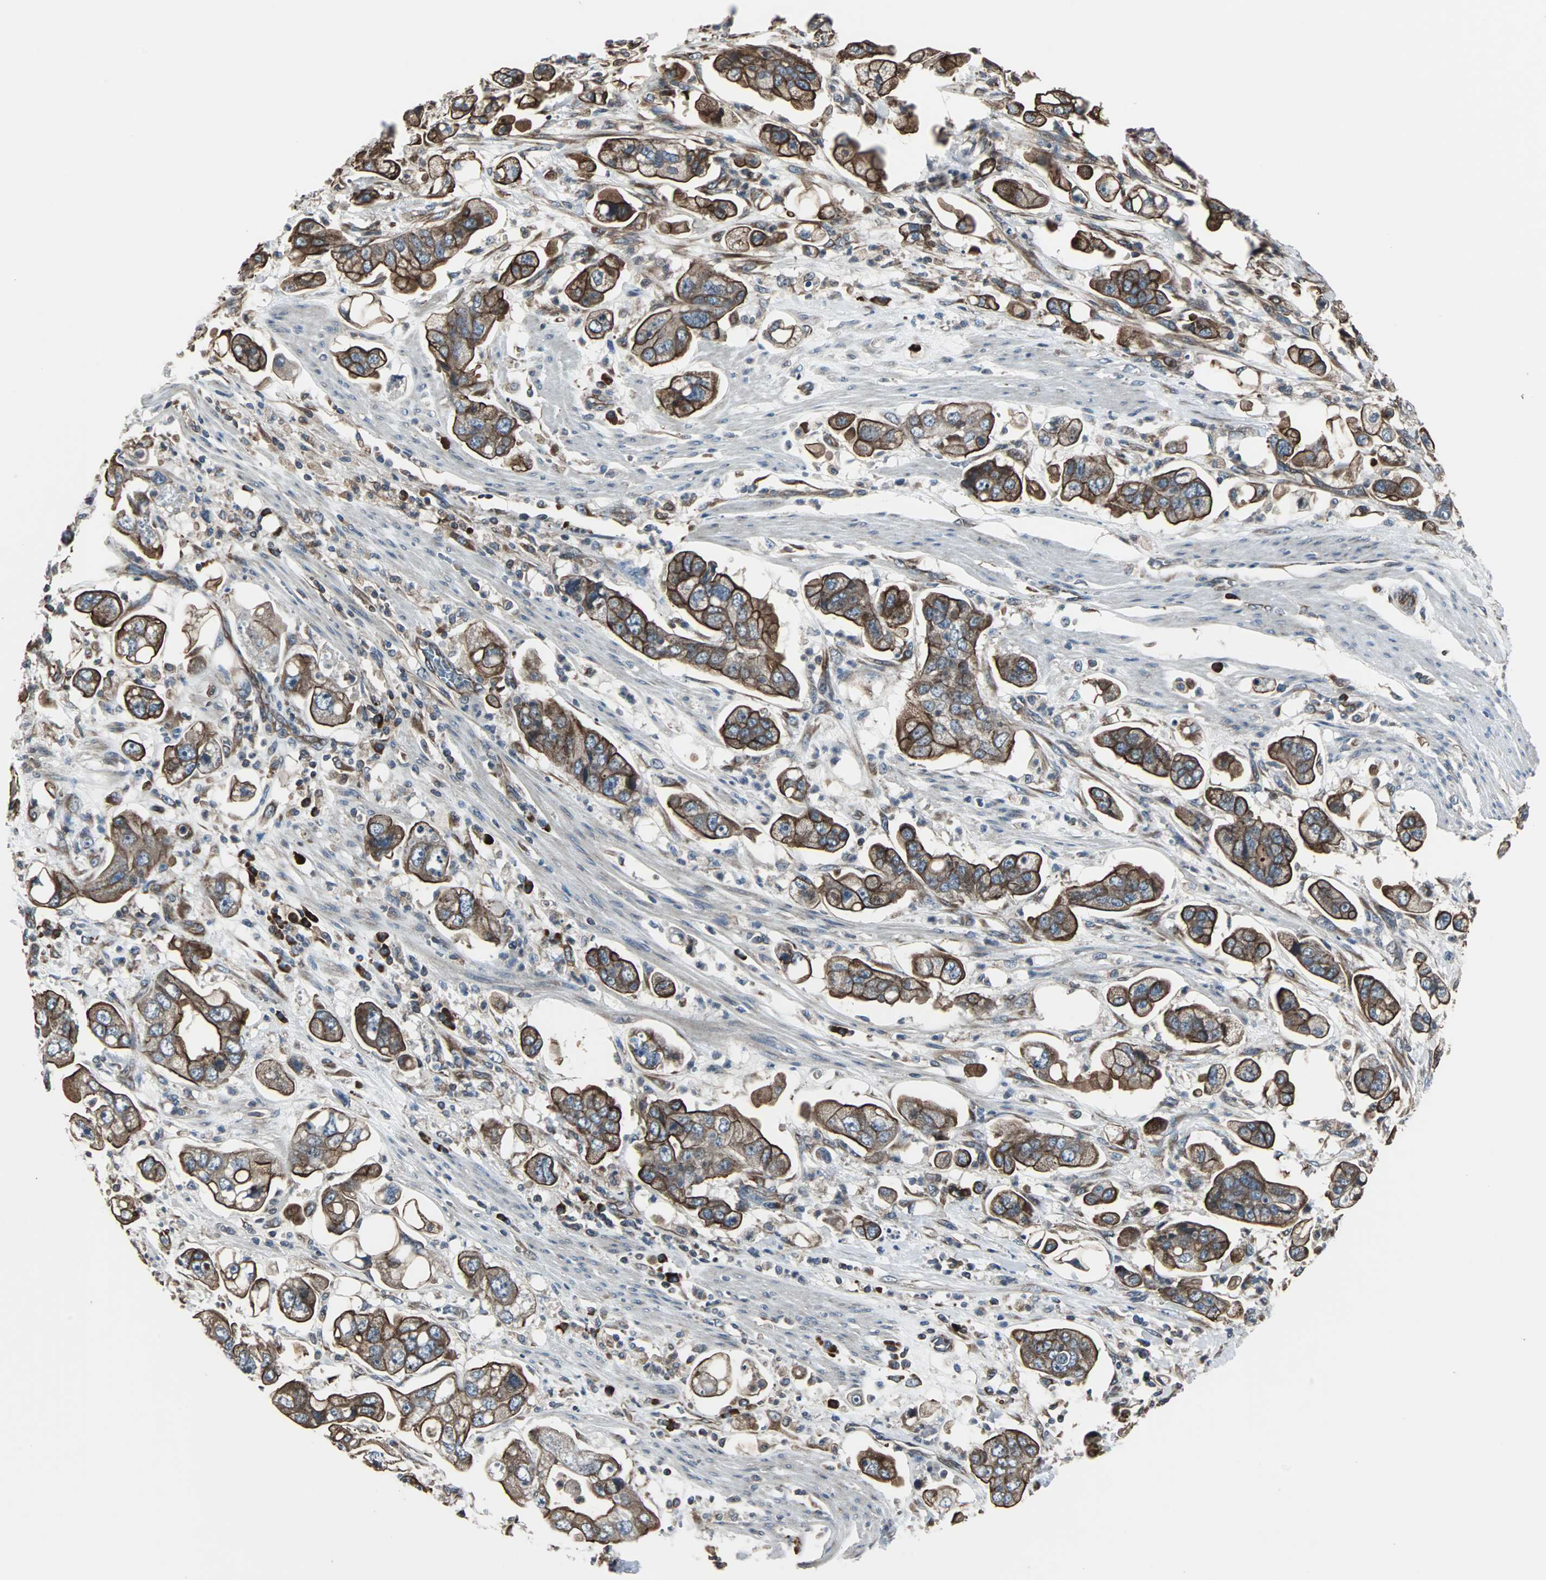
{"staining": {"intensity": "strong", "quantity": ">75%", "location": "cytoplasmic/membranous"}, "tissue": "stomach cancer", "cell_type": "Tumor cells", "image_type": "cancer", "snomed": [{"axis": "morphology", "description": "Adenocarcinoma, NOS"}, {"axis": "topography", "description": "Stomach"}], "caption": "Stomach cancer stained with DAB IHC shows high levels of strong cytoplasmic/membranous expression in approximately >75% of tumor cells.", "gene": "CHP1", "patient": {"sex": "male", "age": 62}}